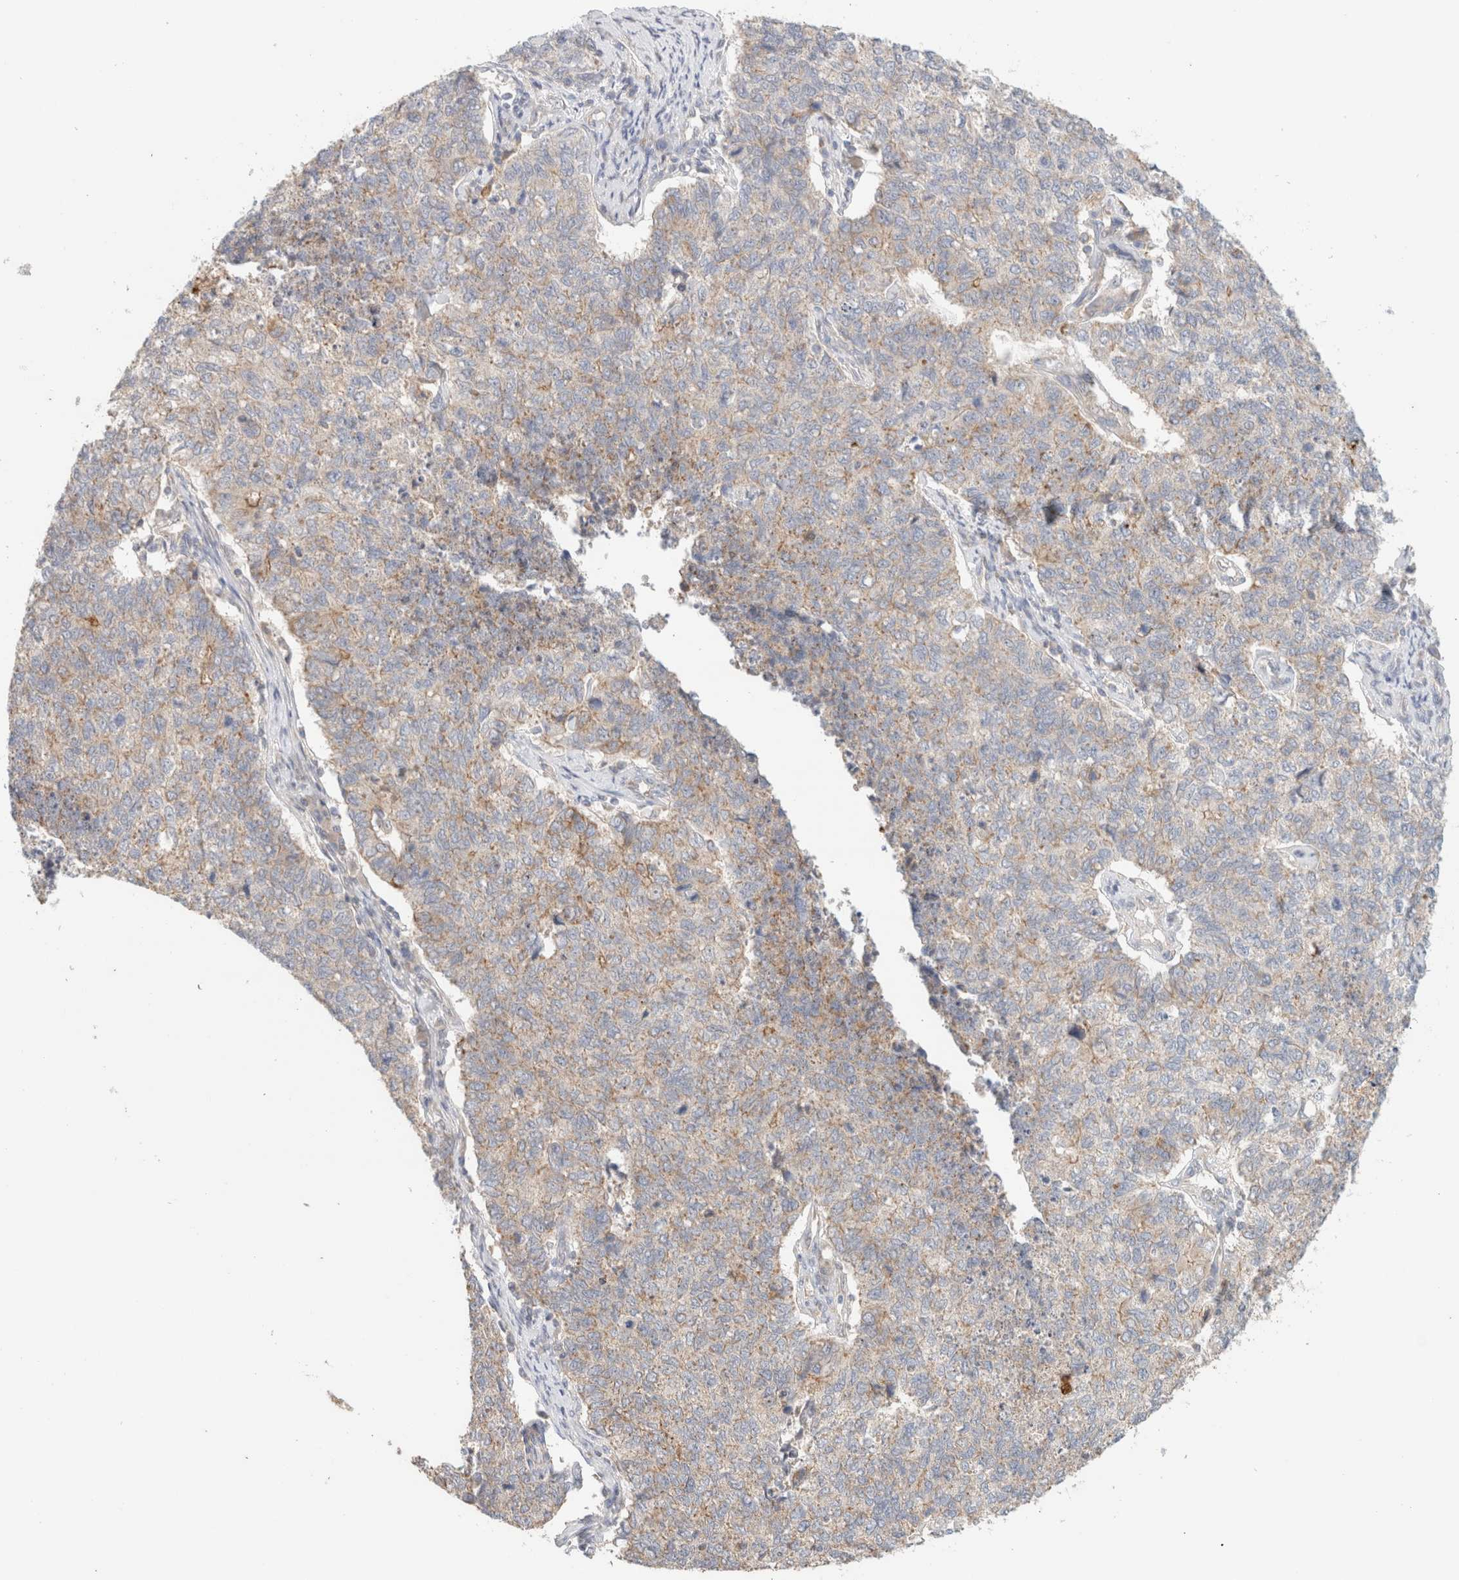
{"staining": {"intensity": "weak", "quantity": "<25%", "location": "cytoplasmic/membranous"}, "tissue": "cervical cancer", "cell_type": "Tumor cells", "image_type": "cancer", "snomed": [{"axis": "morphology", "description": "Squamous cell carcinoma, NOS"}, {"axis": "topography", "description": "Cervix"}], "caption": "Tumor cells show no significant protein staining in squamous cell carcinoma (cervical). (Stains: DAB immunohistochemistry (IHC) with hematoxylin counter stain, Microscopy: brightfield microscopy at high magnification).", "gene": "MRM3", "patient": {"sex": "female", "age": 63}}